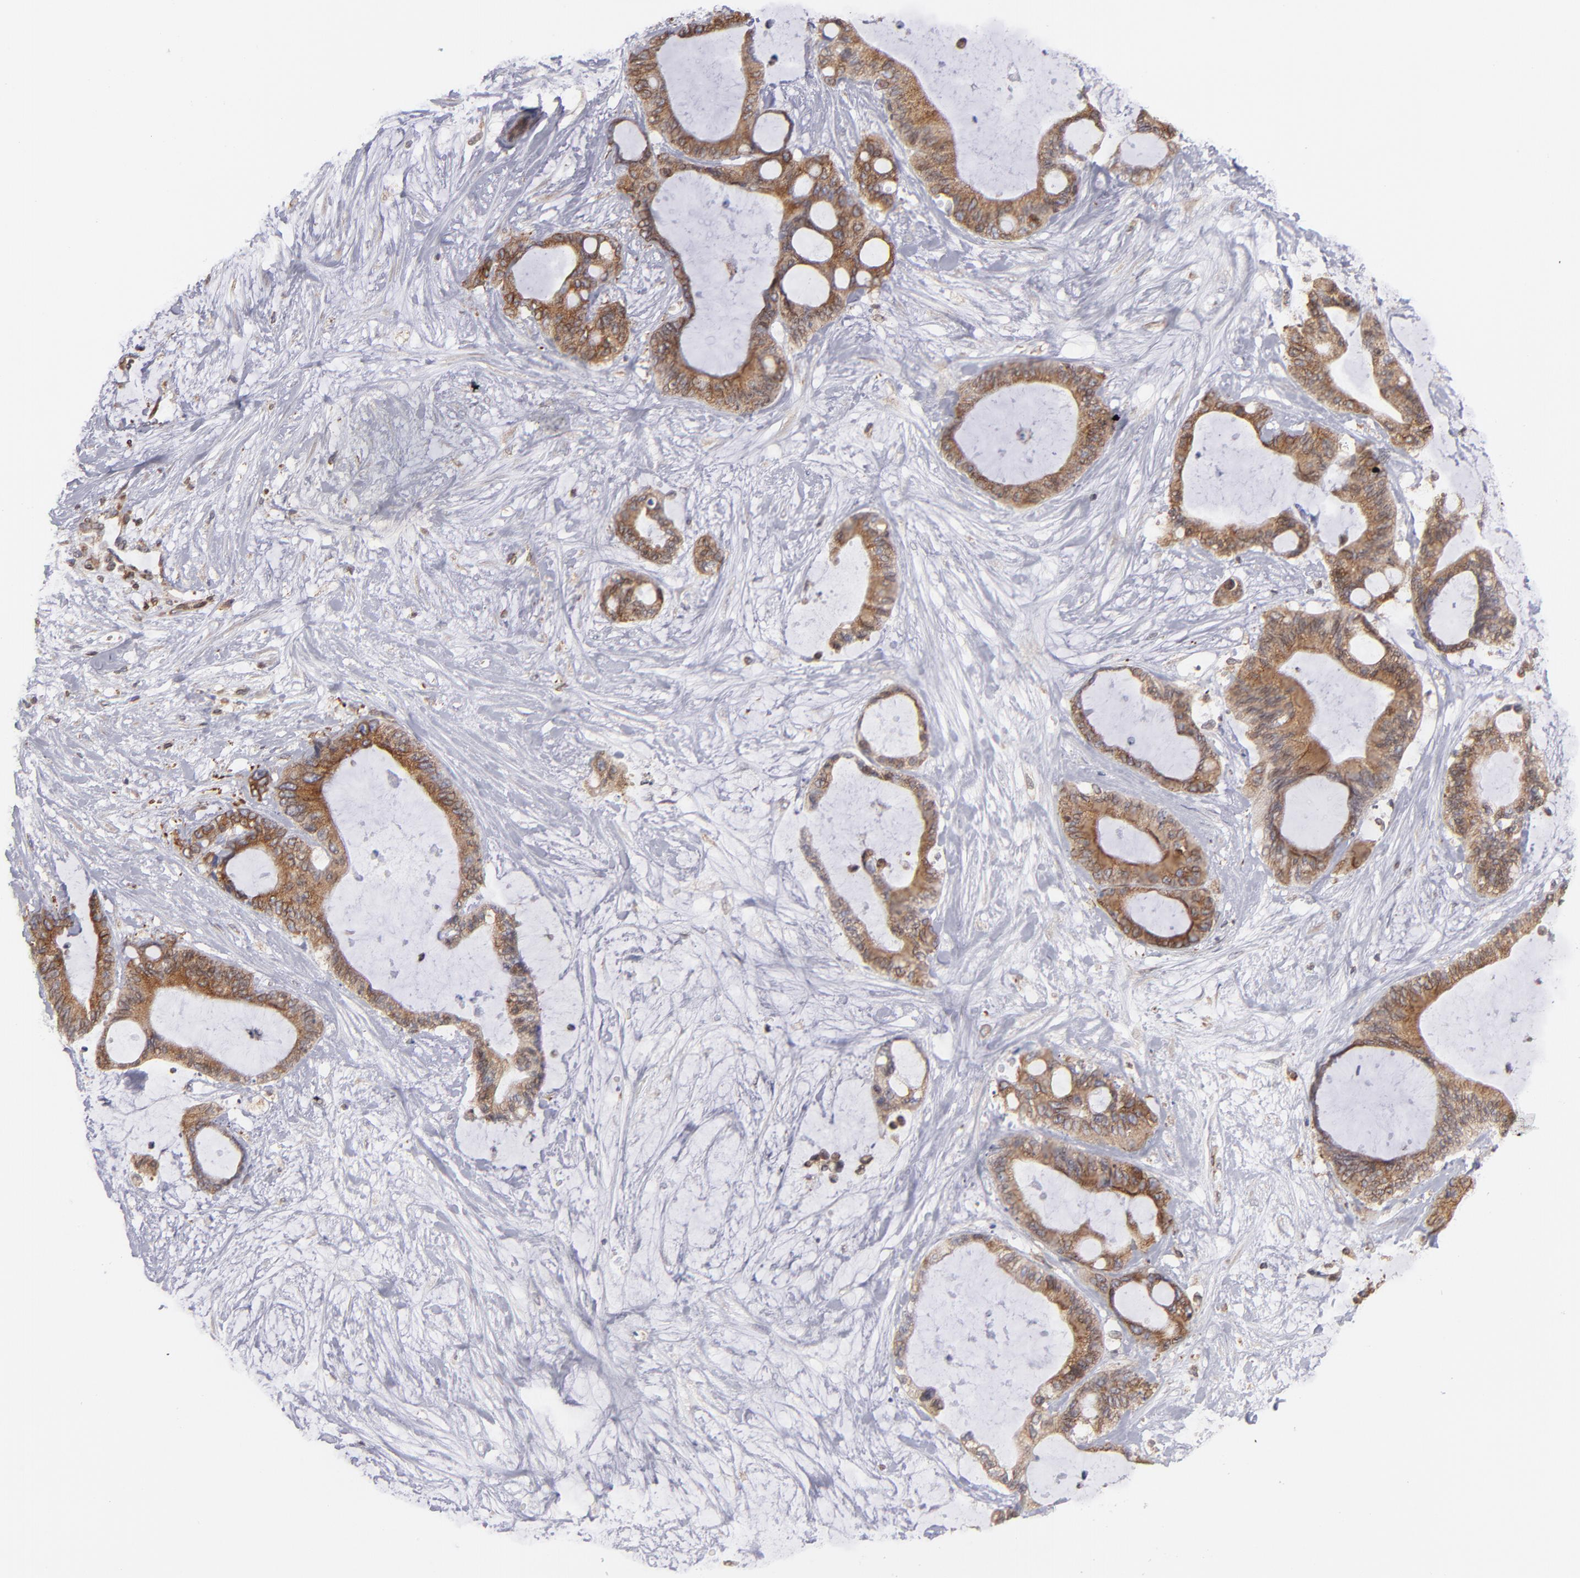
{"staining": {"intensity": "moderate", "quantity": ">75%", "location": "cytoplasmic/membranous"}, "tissue": "liver cancer", "cell_type": "Tumor cells", "image_type": "cancer", "snomed": [{"axis": "morphology", "description": "Cholangiocarcinoma"}, {"axis": "topography", "description": "Liver"}], "caption": "Brown immunohistochemical staining in human cholangiocarcinoma (liver) exhibits moderate cytoplasmic/membranous expression in approximately >75% of tumor cells.", "gene": "TMX1", "patient": {"sex": "female", "age": 73}}